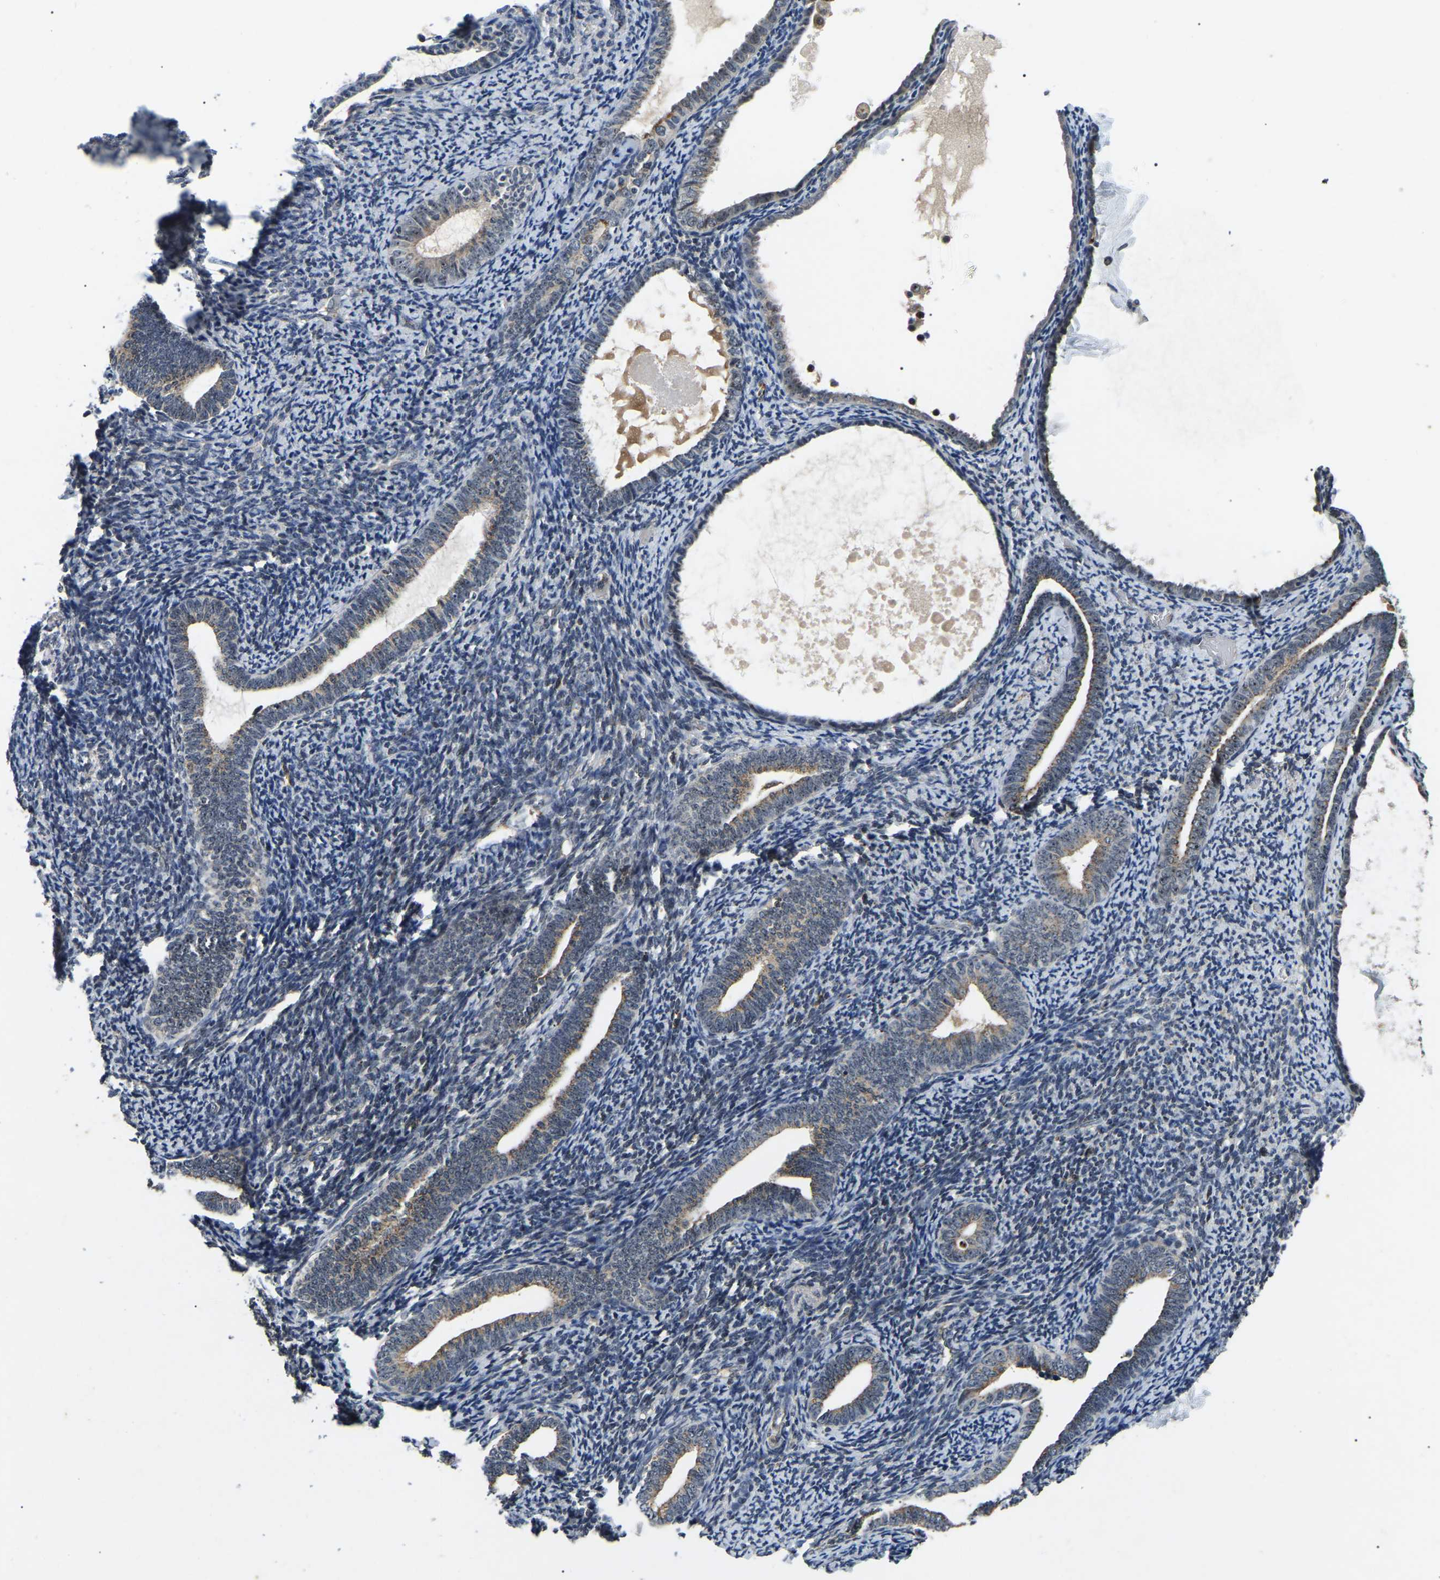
{"staining": {"intensity": "negative", "quantity": "none", "location": "none"}, "tissue": "endometrium", "cell_type": "Cells in endometrial stroma", "image_type": "normal", "snomed": [{"axis": "morphology", "description": "Normal tissue, NOS"}, {"axis": "topography", "description": "Endometrium"}], "caption": "The histopathology image reveals no staining of cells in endometrial stroma in benign endometrium.", "gene": "RBM28", "patient": {"sex": "female", "age": 66}}